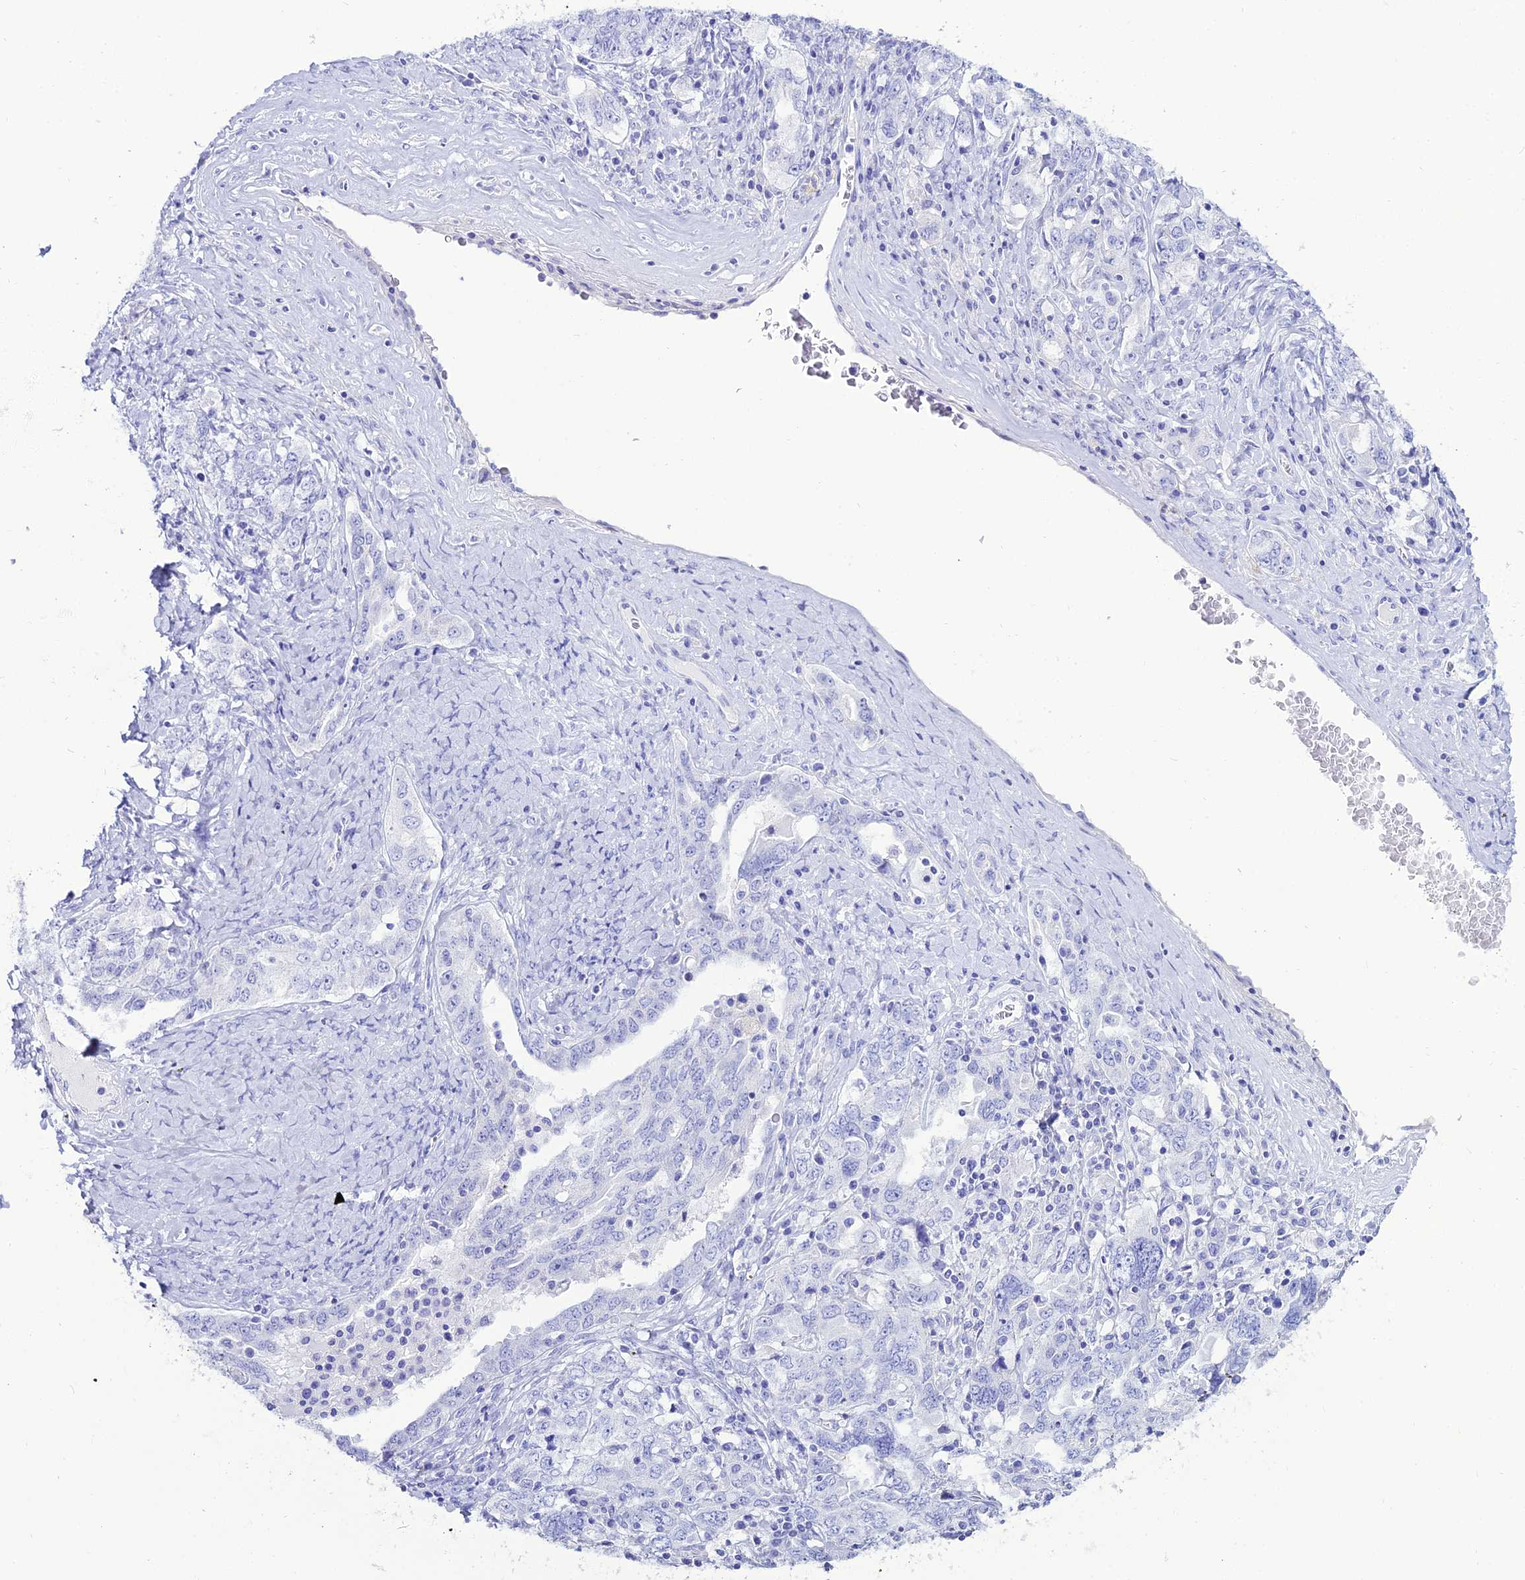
{"staining": {"intensity": "negative", "quantity": "none", "location": "none"}, "tissue": "ovarian cancer", "cell_type": "Tumor cells", "image_type": "cancer", "snomed": [{"axis": "morphology", "description": "Carcinoma, endometroid"}, {"axis": "topography", "description": "Ovary"}], "caption": "An image of human endometroid carcinoma (ovarian) is negative for staining in tumor cells. (Immunohistochemistry, brightfield microscopy, high magnification).", "gene": "OR4D5", "patient": {"sex": "female", "age": 62}}